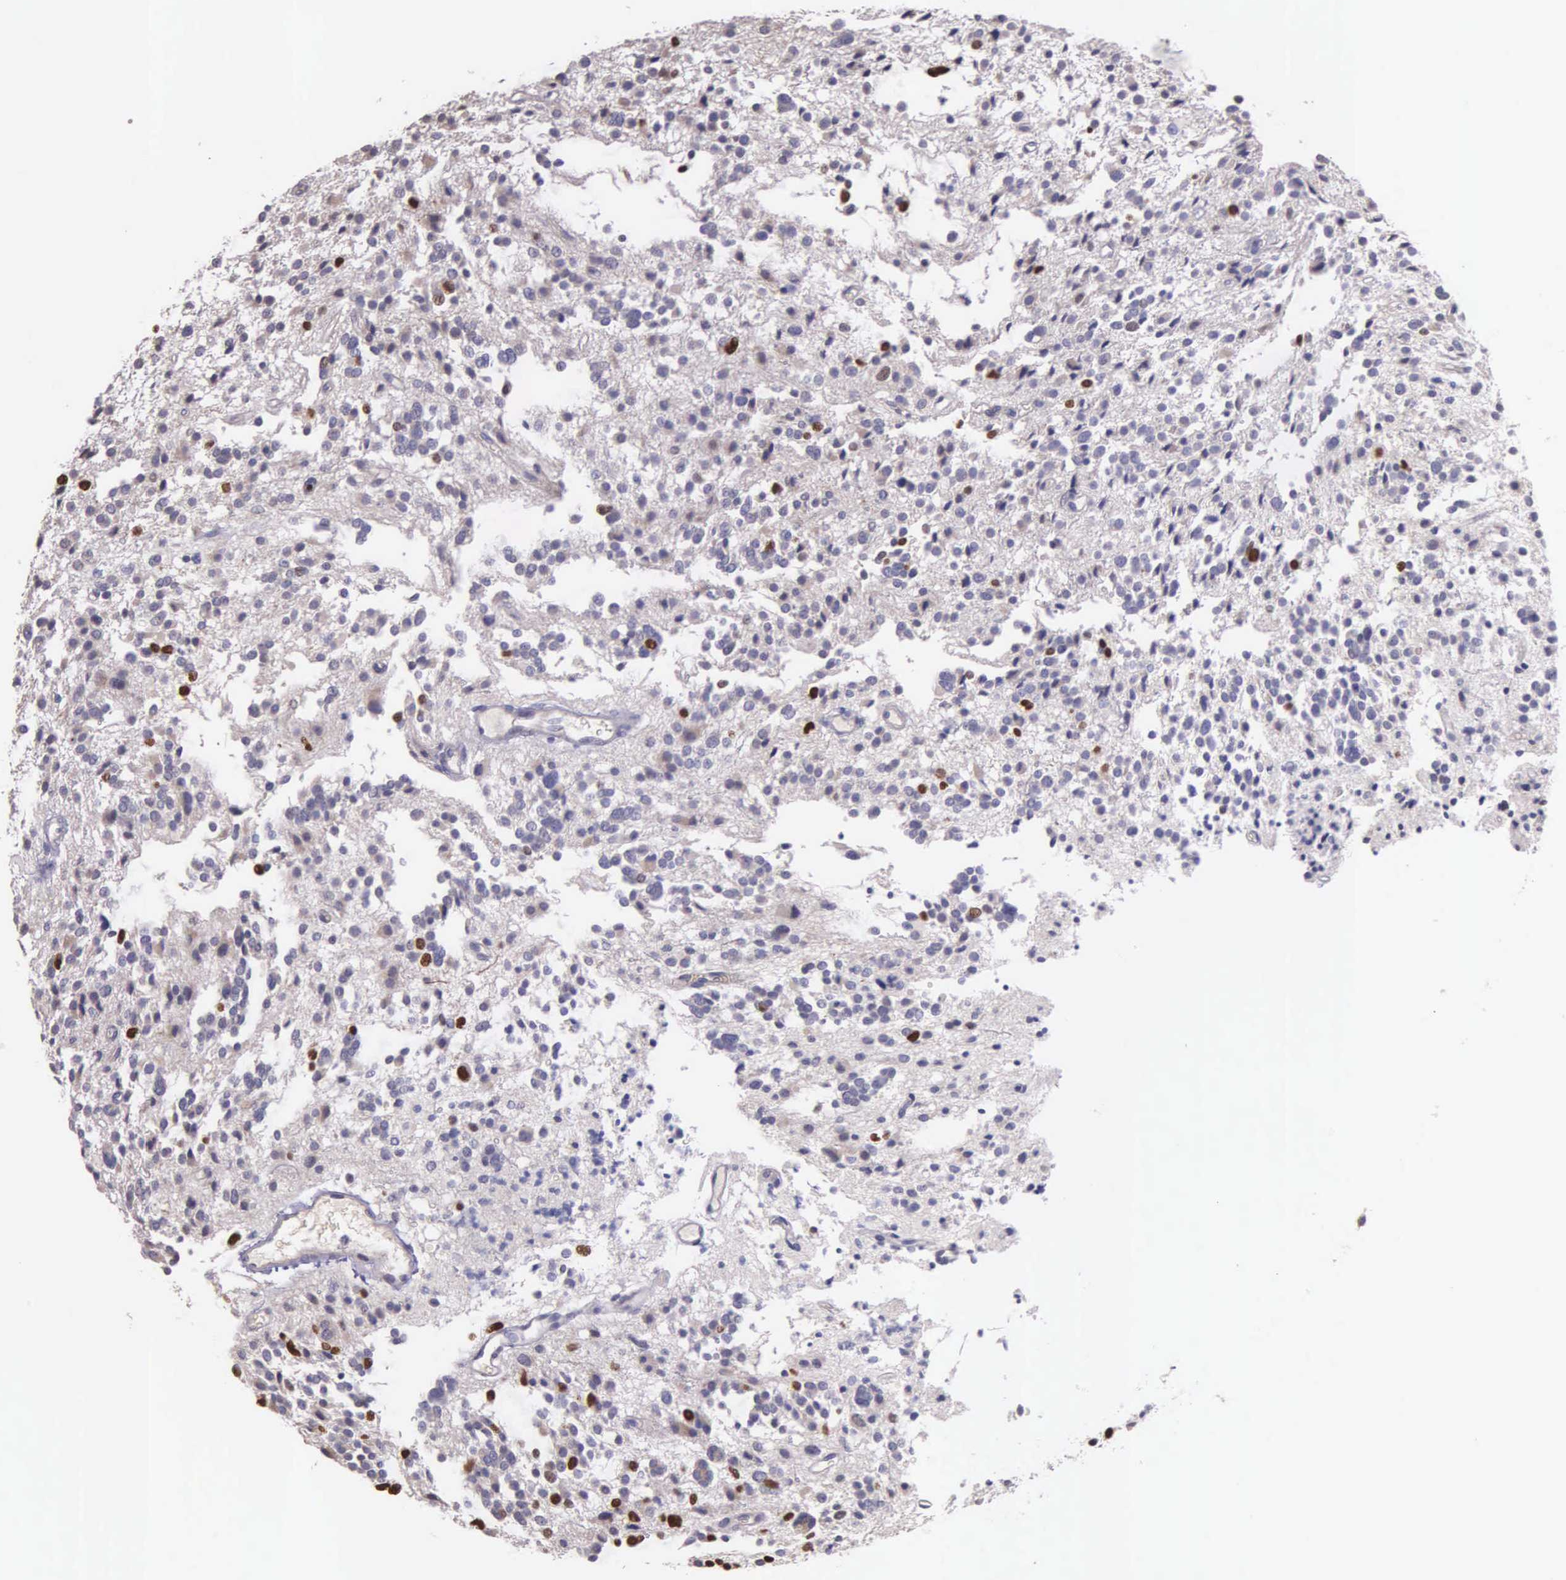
{"staining": {"intensity": "moderate", "quantity": "<25%", "location": "nuclear"}, "tissue": "glioma", "cell_type": "Tumor cells", "image_type": "cancer", "snomed": [{"axis": "morphology", "description": "Glioma, malignant, Low grade"}, {"axis": "topography", "description": "Brain"}], "caption": "A photomicrograph of glioma stained for a protein demonstrates moderate nuclear brown staining in tumor cells. The staining was performed using DAB (3,3'-diaminobenzidine) to visualize the protein expression in brown, while the nuclei were stained in blue with hematoxylin (Magnification: 20x).", "gene": "MCM5", "patient": {"sex": "female", "age": 36}}